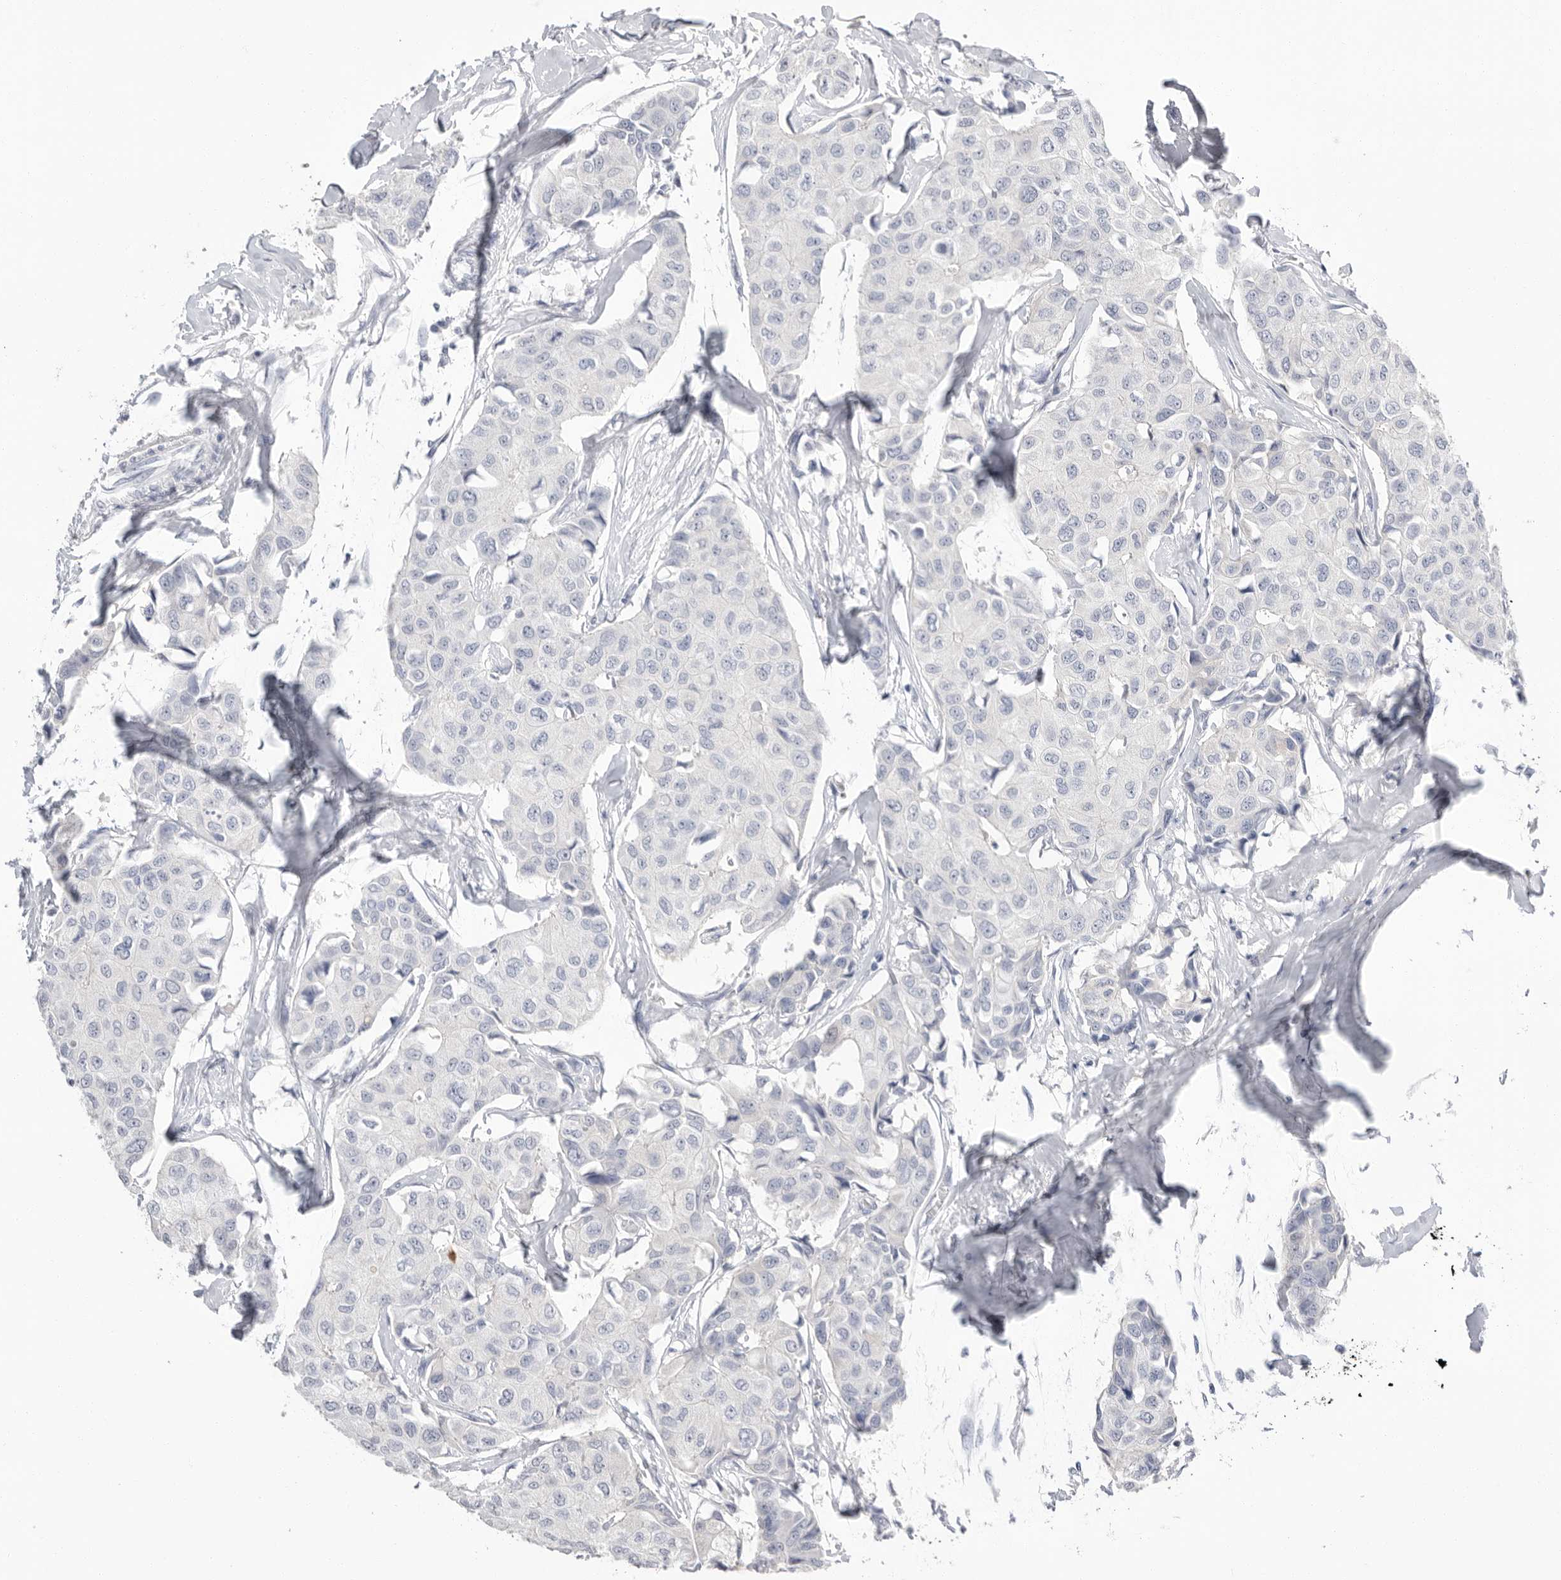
{"staining": {"intensity": "negative", "quantity": "none", "location": "none"}, "tissue": "breast cancer", "cell_type": "Tumor cells", "image_type": "cancer", "snomed": [{"axis": "morphology", "description": "Duct carcinoma"}, {"axis": "topography", "description": "Breast"}], "caption": "Photomicrograph shows no significant protein expression in tumor cells of breast cancer. (Brightfield microscopy of DAB IHC at high magnification).", "gene": "APOA2", "patient": {"sex": "female", "age": 80}}